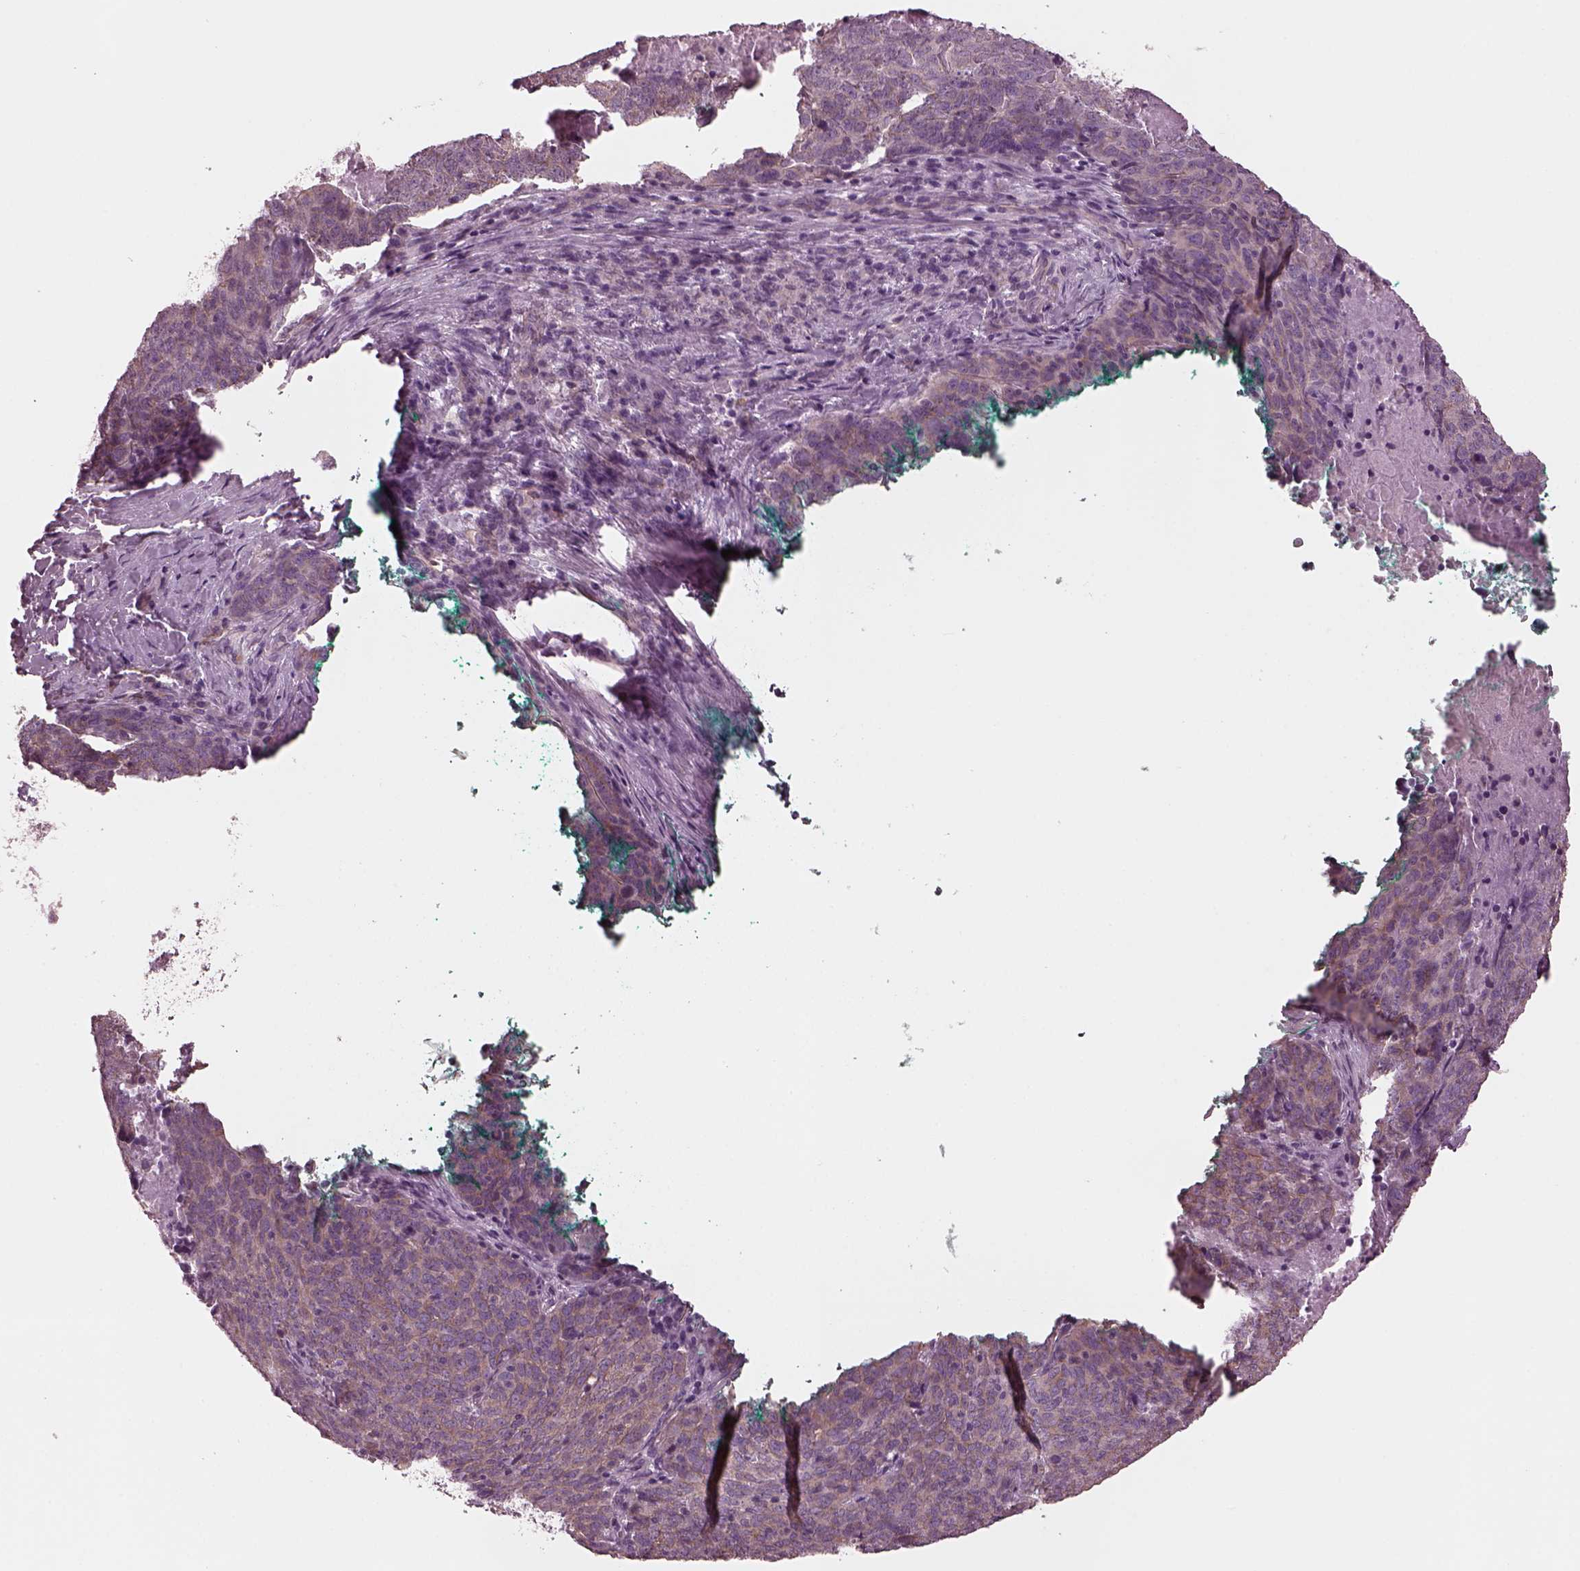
{"staining": {"intensity": "moderate", "quantity": ">75%", "location": "cytoplasmic/membranous"}, "tissue": "skin cancer", "cell_type": "Tumor cells", "image_type": "cancer", "snomed": [{"axis": "morphology", "description": "Squamous cell carcinoma, NOS"}, {"axis": "topography", "description": "Skin"}, {"axis": "topography", "description": "Anal"}], "caption": "Skin cancer was stained to show a protein in brown. There is medium levels of moderate cytoplasmic/membranous staining in approximately >75% of tumor cells.", "gene": "ODAD1", "patient": {"sex": "female", "age": 51}}